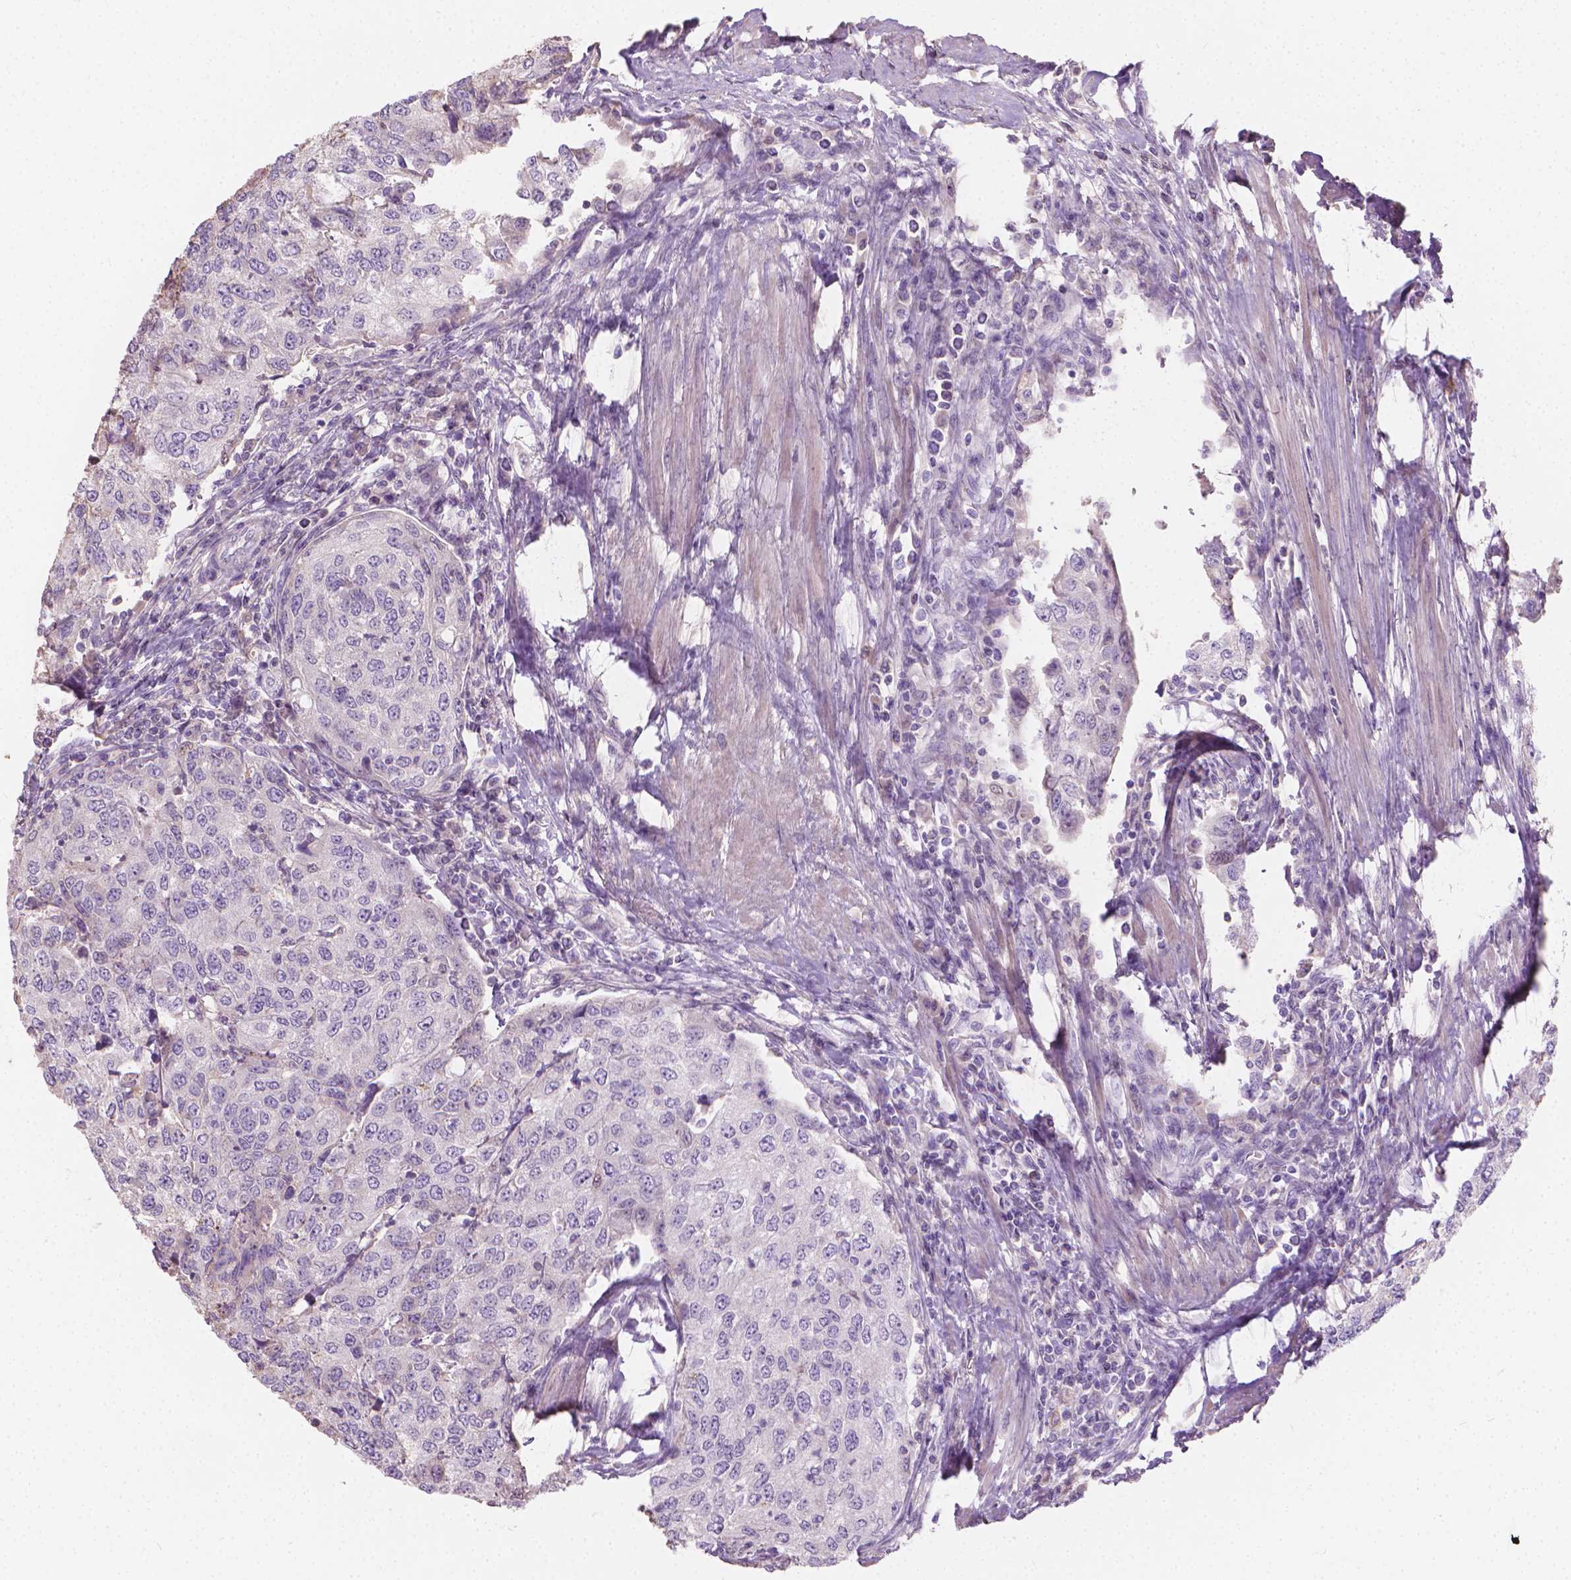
{"staining": {"intensity": "negative", "quantity": "none", "location": "none"}, "tissue": "urothelial cancer", "cell_type": "Tumor cells", "image_type": "cancer", "snomed": [{"axis": "morphology", "description": "Urothelial carcinoma, High grade"}, {"axis": "topography", "description": "Urinary bladder"}], "caption": "There is no significant staining in tumor cells of urothelial cancer.", "gene": "CABCOCO1", "patient": {"sex": "female", "age": 78}}